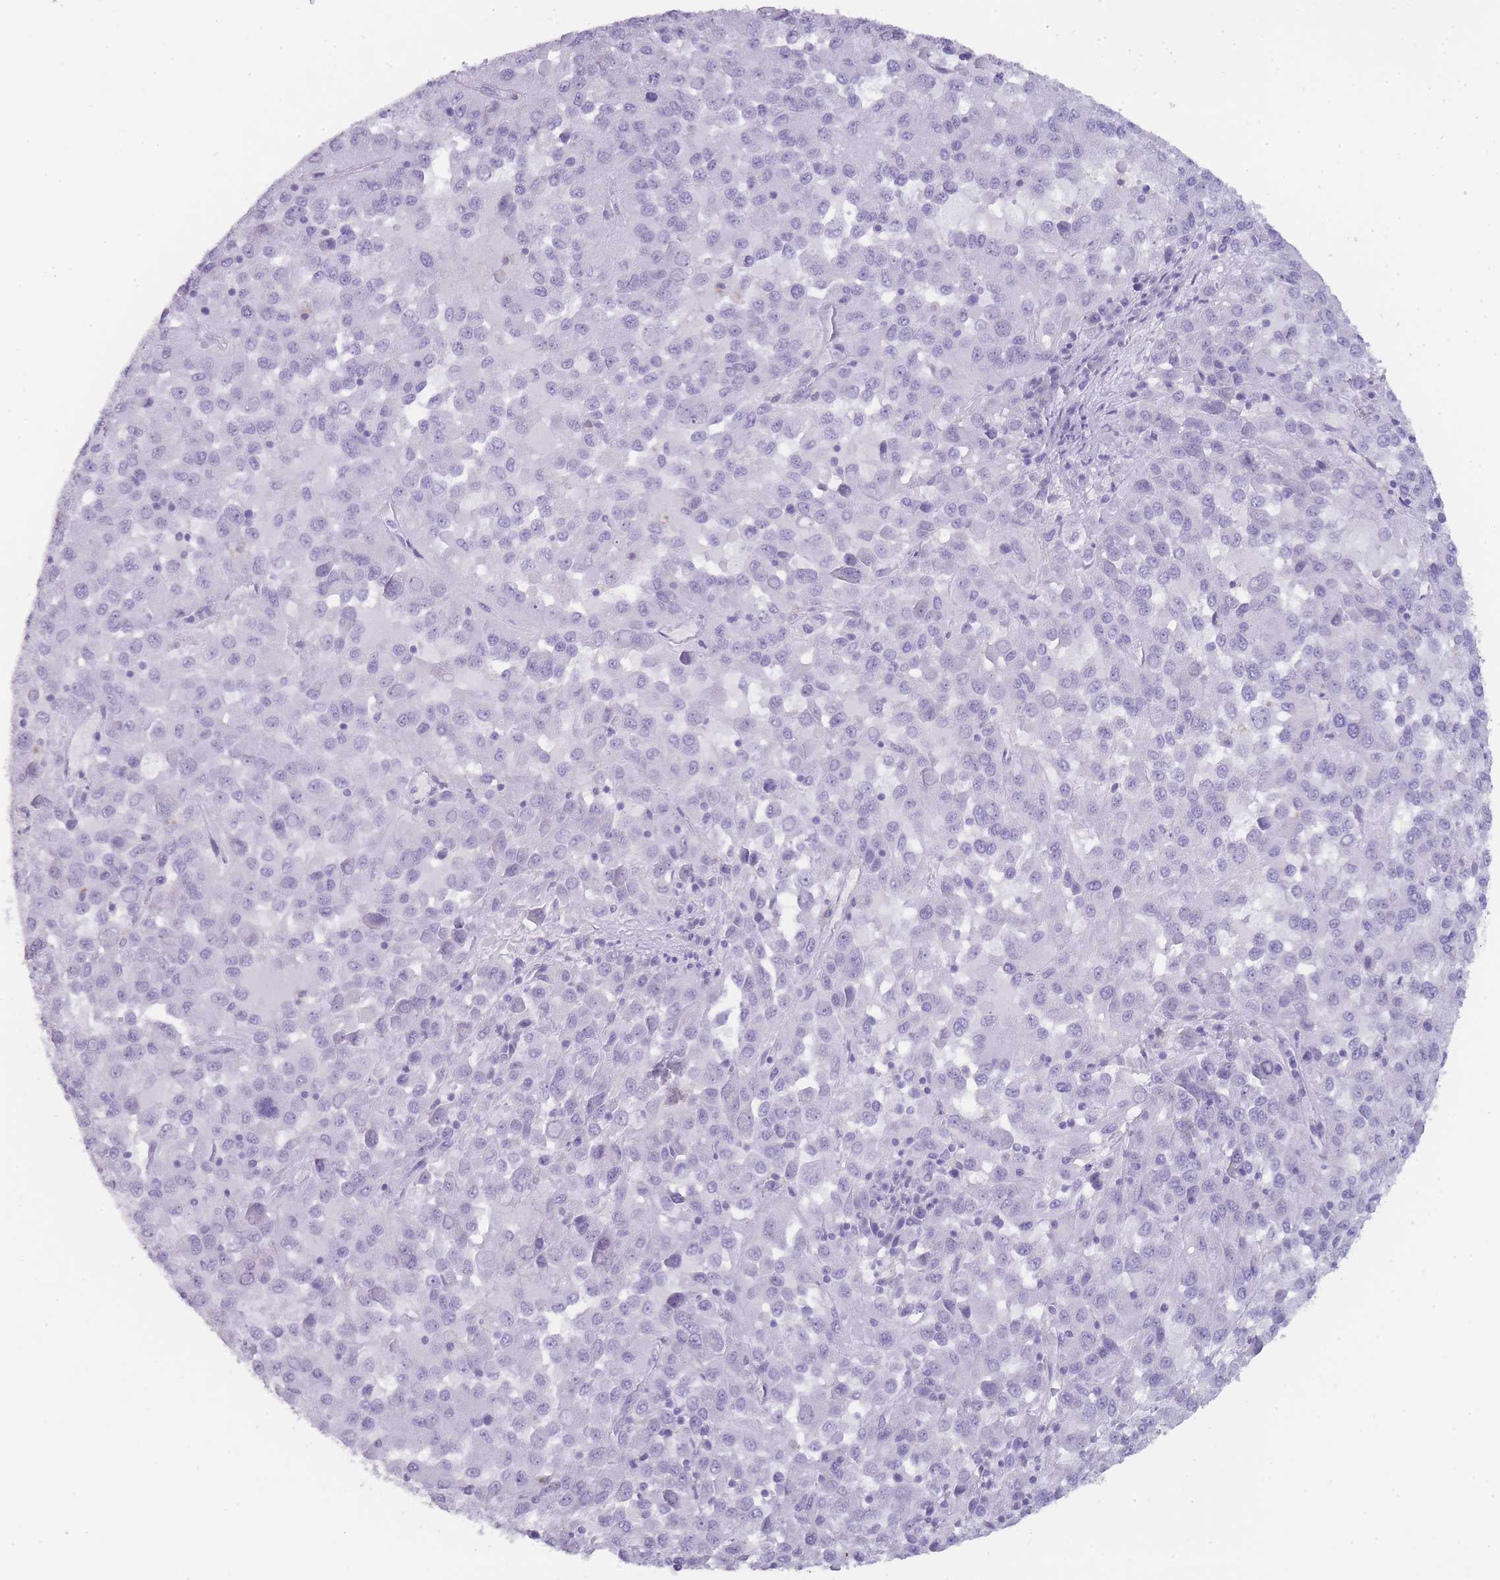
{"staining": {"intensity": "negative", "quantity": "none", "location": "none"}, "tissue": "melanoma", "cell_type": "Tumor cells", "image_type": "cancer", "snomed": [{"axis": "morphology", "description": "Malignant melanoma, Metastatic site"}, {"axis": "topography", "description": "Lung"}], "caption": "Immunohistochemistry photomicrograph of melanoma stained for a protein (brown), which shows no positivity in tumor cells.", "gene": "TCP11", "patient": {"sex": "male", "age": 64}}